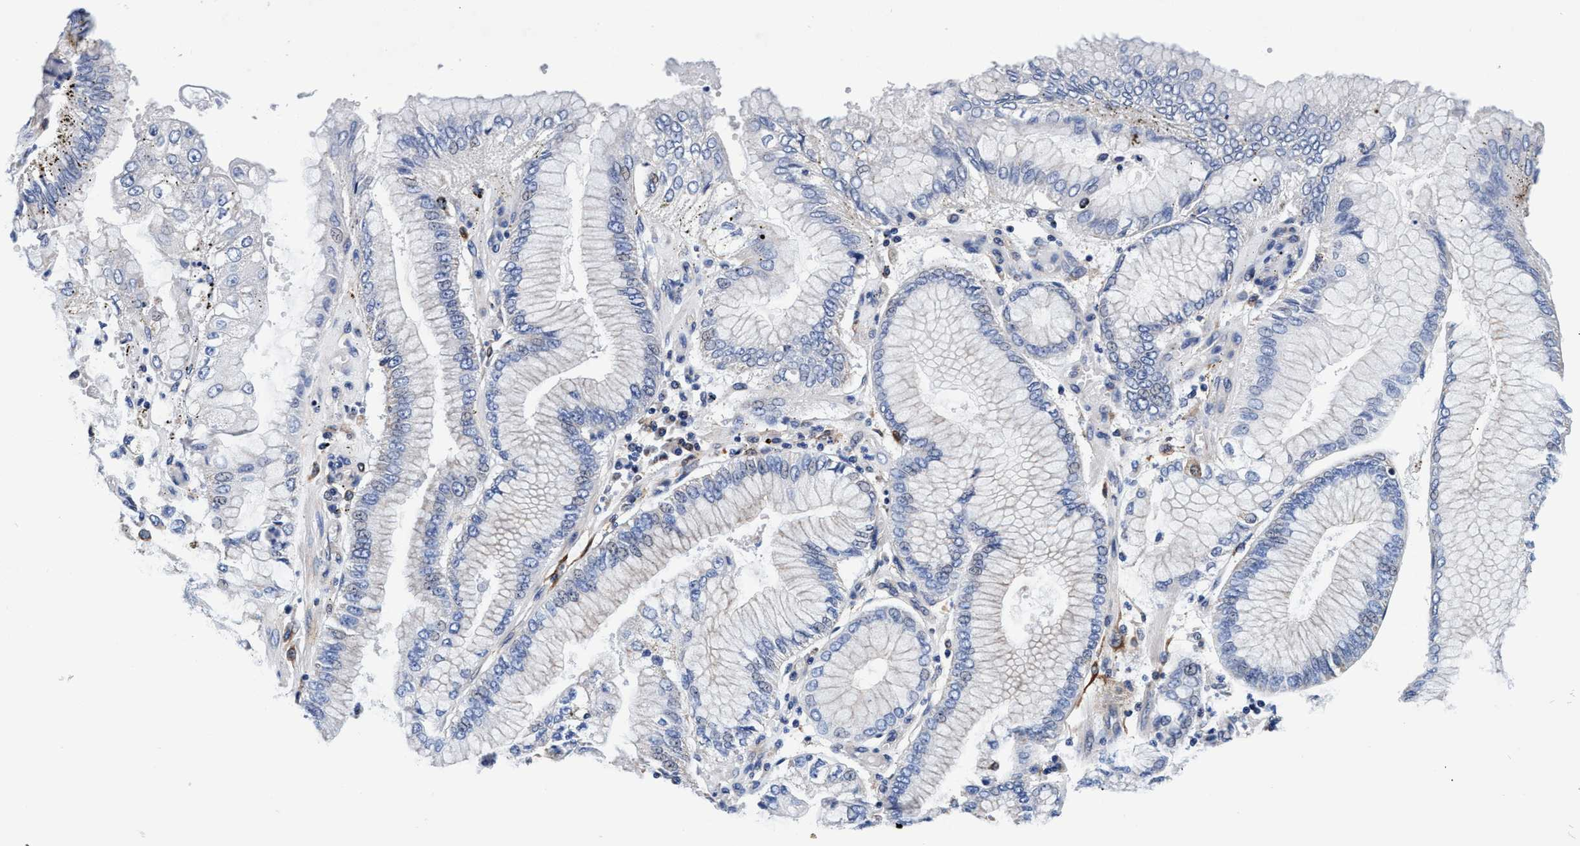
{"staining": {"intensity": "negative", "quantity": "none", "location": "none"}, "tissue": "stomach cancer", "cell_type": "Tumor cells", "image_type": "cancer", "snomed": [{"axis": "morphology", "description": "Adenocarcinoma, NOS"}, {"axis": "topography", "description": "Stomach"}], "caption": "High magnification brightfield microscopy of stomach cancer stained with DAB (brown) and counterstained with hematoxylin (blue): tumor cells show no significant staining.", "gene": "UBALD2", "patient": {"sex": "male", "age": 76}}